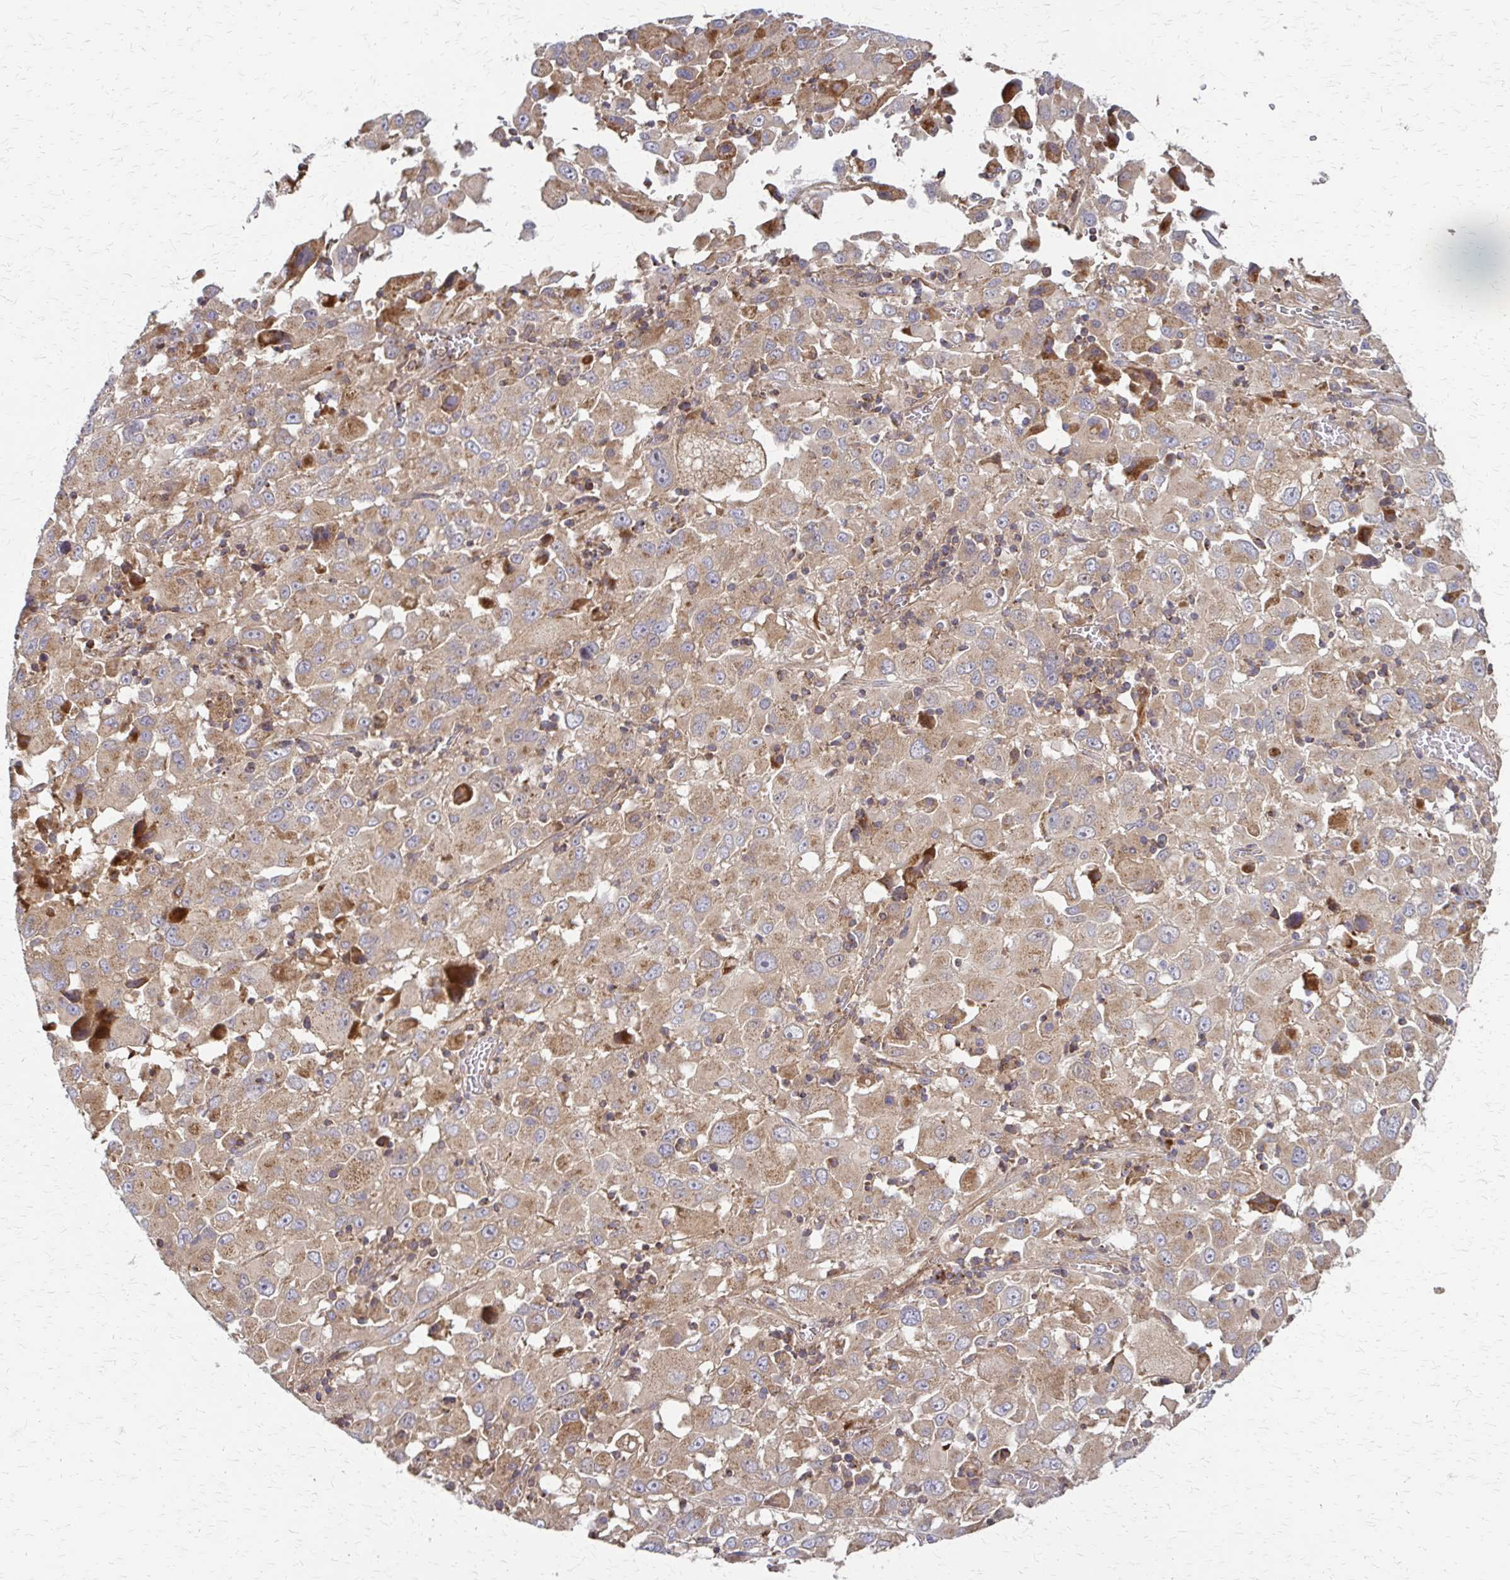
{"staining": {"intensity": "moderate", "quantity": ">75%", "location": "cytoplasmic/membranous"}, "tissue": "melanoma", "cell_type": "Tumor cells", "image_type": "cancer", "snomed": [{"axis": "morphology", "description": "Malignant melanoma, Metastatic site"}, {"axis": "topography", "description": "Soft tissue"}], "caption": "A photomicrograph showing moderate cytoplasmic/membranous expression in approximately >75% of tumor cells in melanoma, as visualized by brown immunohistochemical staining.", "gene": "EEF2", "patient": {"sex": "male", "age": 50}}